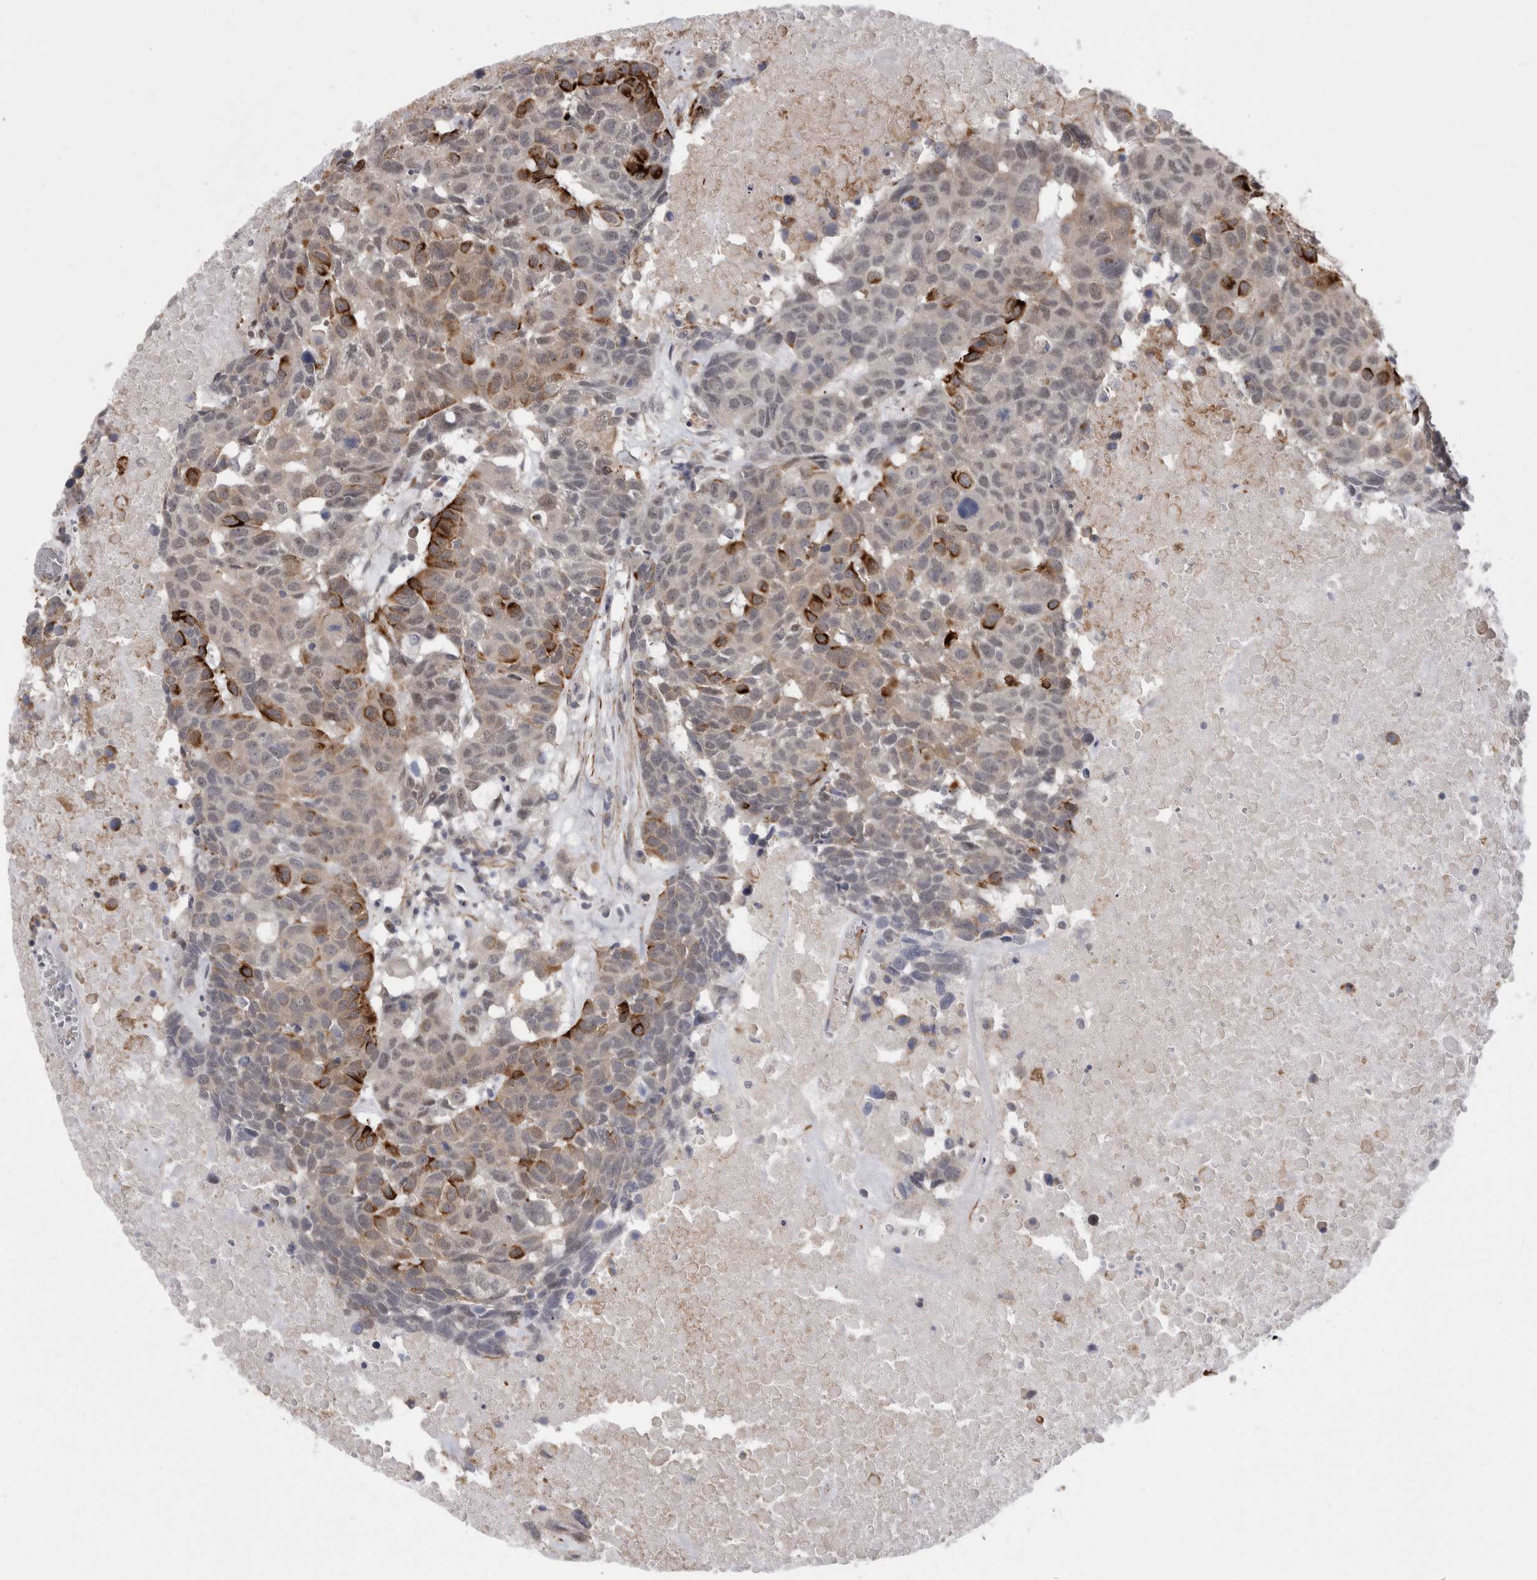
{"staining": {"intensity": "strong", "quantity": "<25%", "location": "cytoplasmic/membranous"}, "tissue": "head and neck cancer", "cell_type": "Tumor cells", "image_type": "cancer", "snomed": [{"axis": "morphology", "description": "Squamous cell carcinoma, NOS"}, {"axis": "topography", "description": "Head-Neck"}], "caption": "Tumor cells show medium levels of strong cytoplasmic/membranous staining in approximately <25% of cells in human head and neck cancer.", "gene": "FAM83H", "patient": {"sex": "male", "age": 66}}